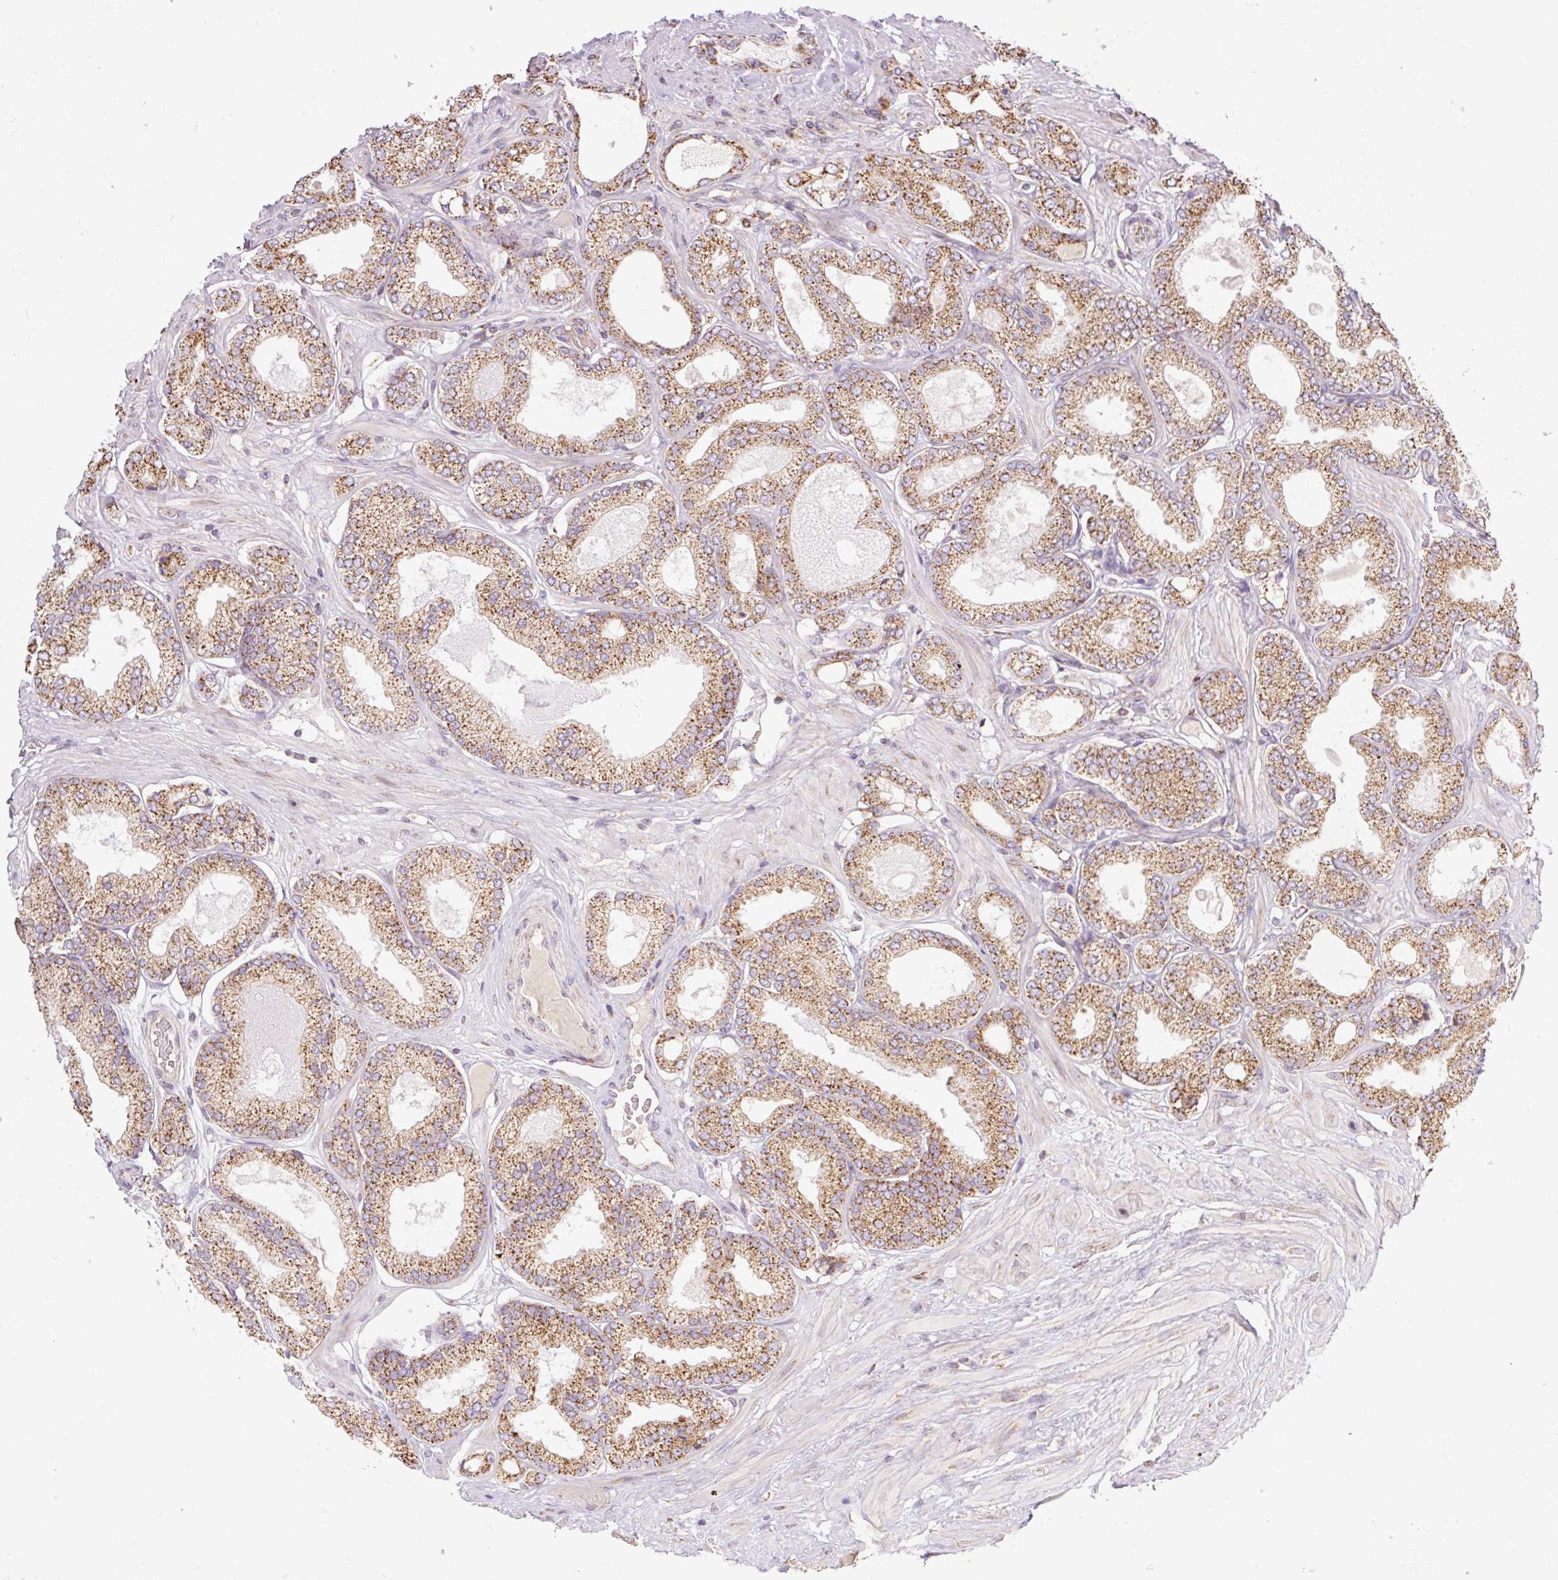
{"staining": {"intensity": "moderate", "quantity": ">75%", "location": "cytoplasmic/membranous"}, "tissue": "prostate cancer", "cell_type": "Tumor cells", "image_type": "cancer", "snomed": [{"axis": "morphology", "description": "Adenocarcinoma, High grade"}, {"axis": "topography", "description": "Prostate"}], "caption": "IHC staining of prostate cancer (high-grade adenocarcinoma), which exhibits medium levels of moderate cytoplasmic/membranous expression in about >75% of tumor cells indicating moderate cytoplasmic/membranous protein staining. The staining was performed using DAB (3,3'-diaminobenzidine) (brown) for protein detection and nuclei were counterstained in hematoxylin (blue).", "gene": "GOSR2", "patient": {"sex": "male", "age": 68}}